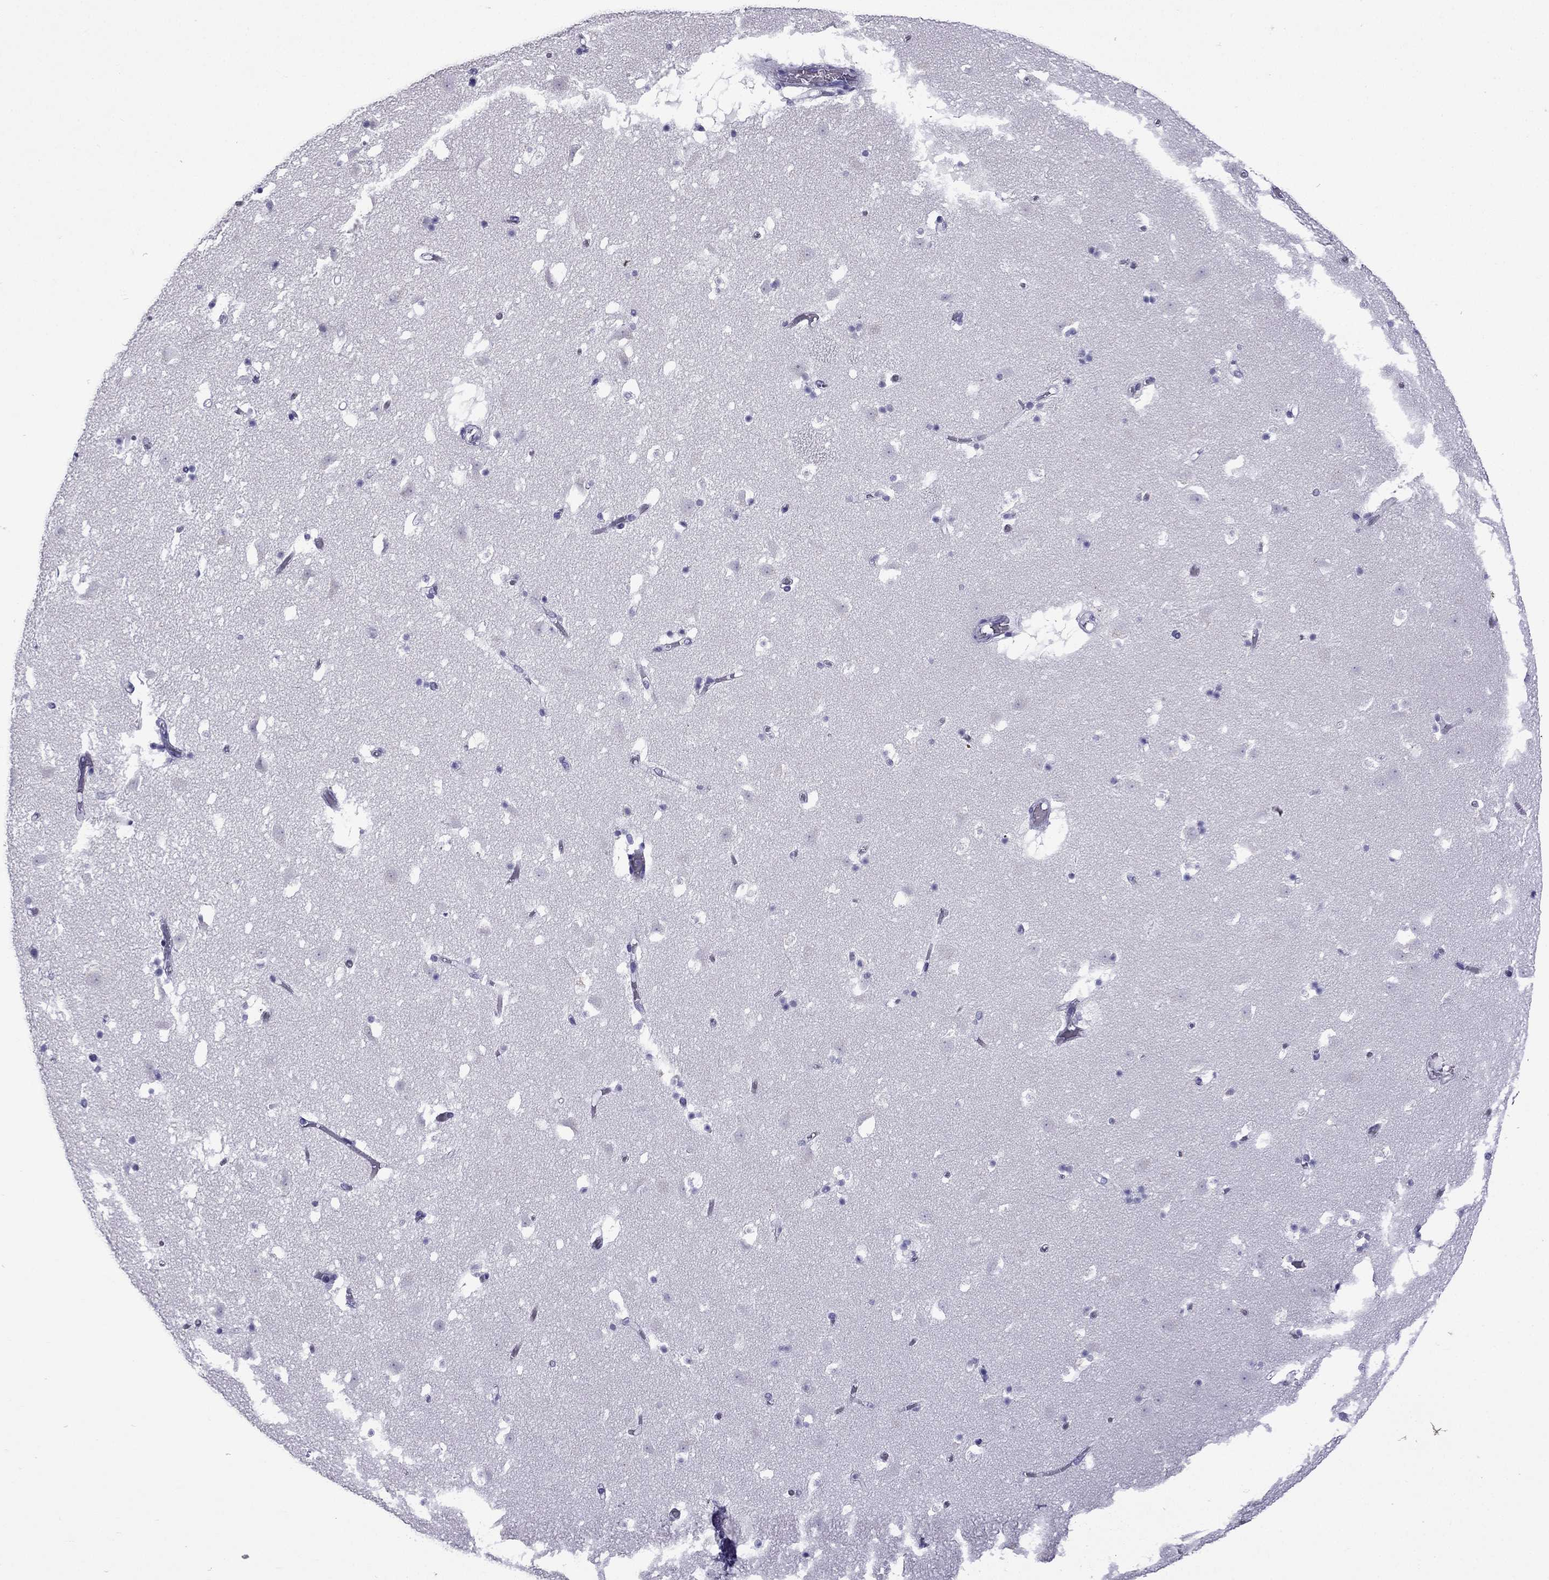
{"staining": {"intensity": "negative", "quantity": "none", "location": "none"}, "tissue": "caudate", "cell_type": "Glial cells", "image_type": "normal", "snomed": [{"axis": "morphology", "description": "Normal tissue, NOS"}, {"axis": "topography", "description": "Lateral ventricle wall"}], "caption": "The histopathology image displays no significant staining in glial cells of caudate. Nuclei are stained in blue.", "gene": "GJA8", "patient": {"sex": "female", "age": 42}}